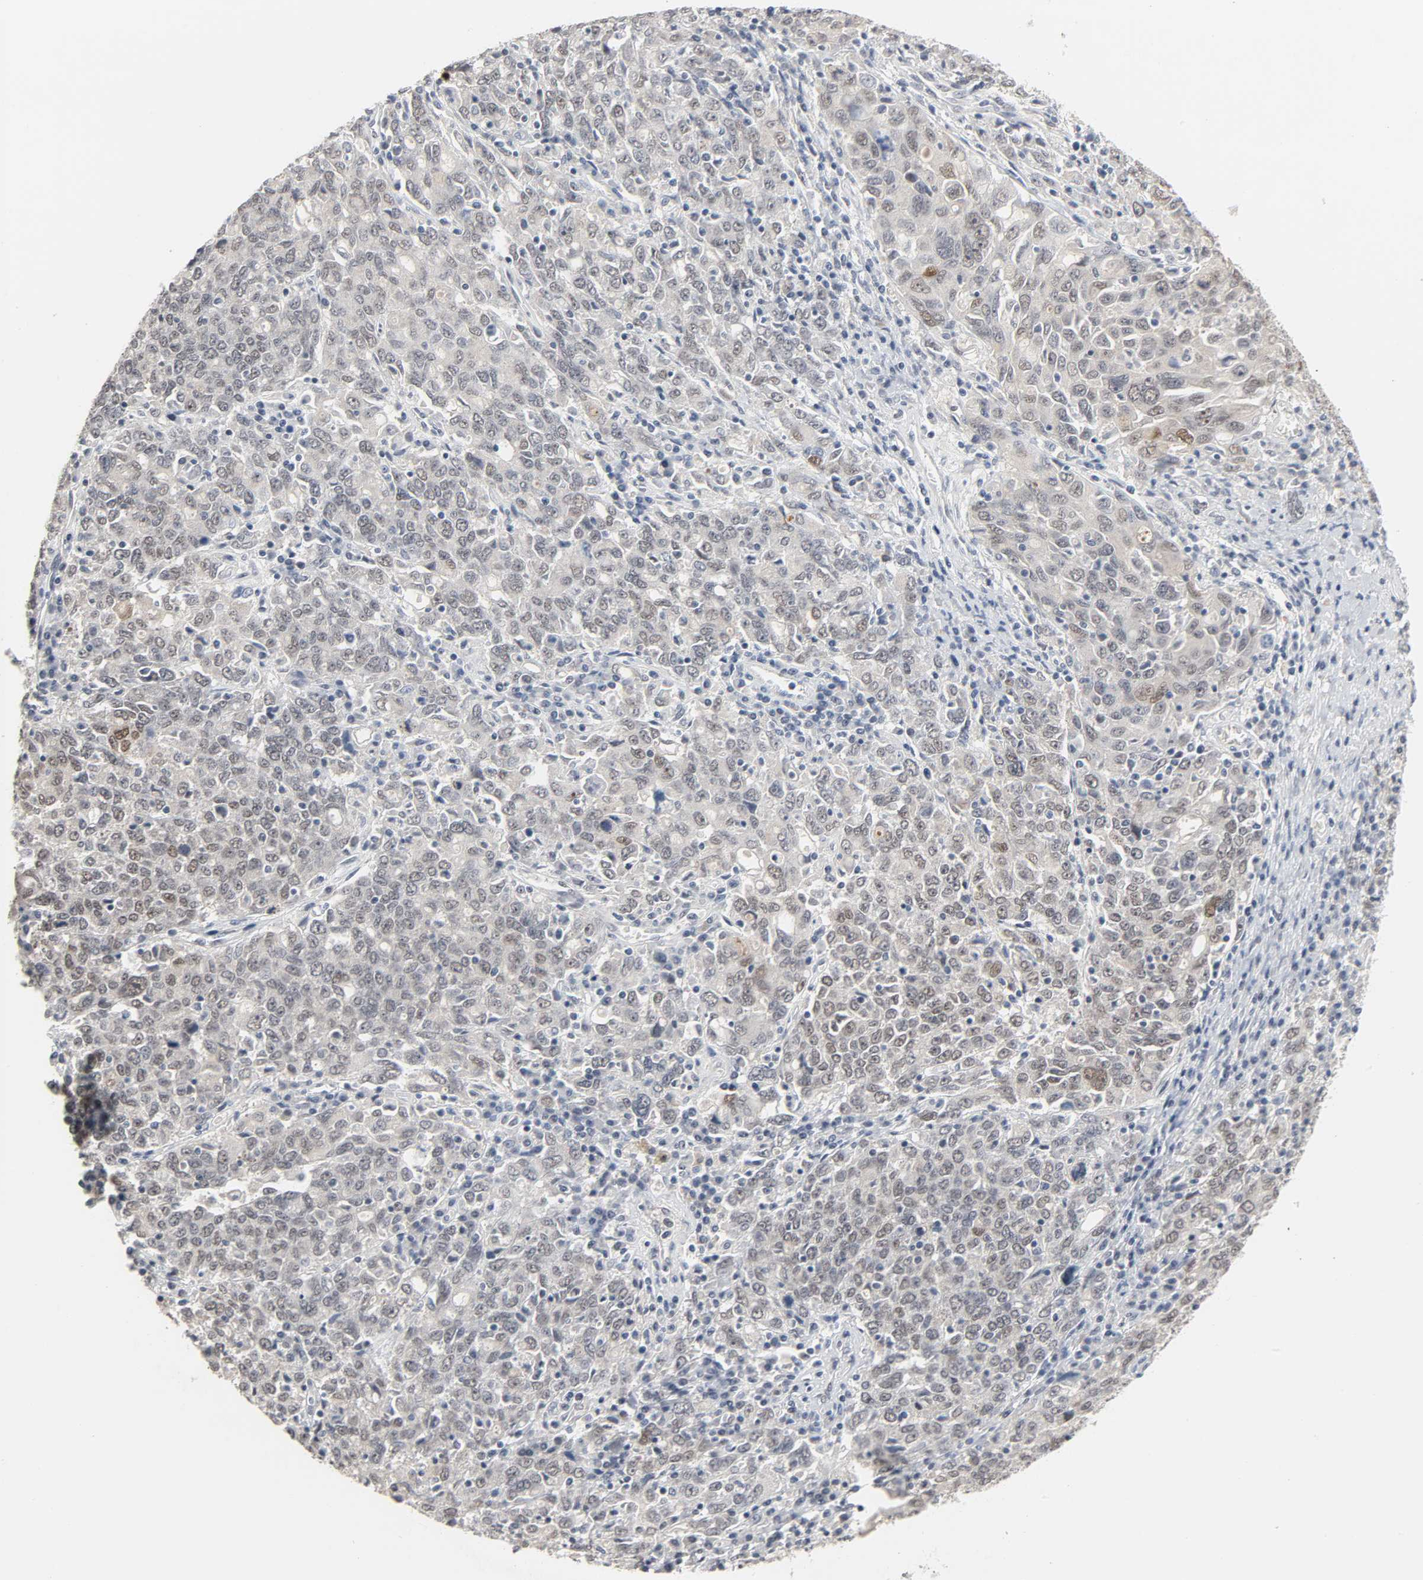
{"staining": {"intensity": "weak", "quantity": "25%-75%", "location": "cytoplasmic/membranous"}, "tissue": "ovarian cancer", "cell_type": "Tumor cells", "image_type": "cancer", "snomed": [{"axis": "morphology", "description": "Carcinoma, endometroid"}, {"axis": "topography", "description": "Ovary"}], "caption": "Endometroid carcinoma (ovarian) stained for a protein reveals weak cytoplasmic/membranous positivity in tumor cells.", "gene": "ACSS2", "patient": {"sex": "female", "age": 62}}